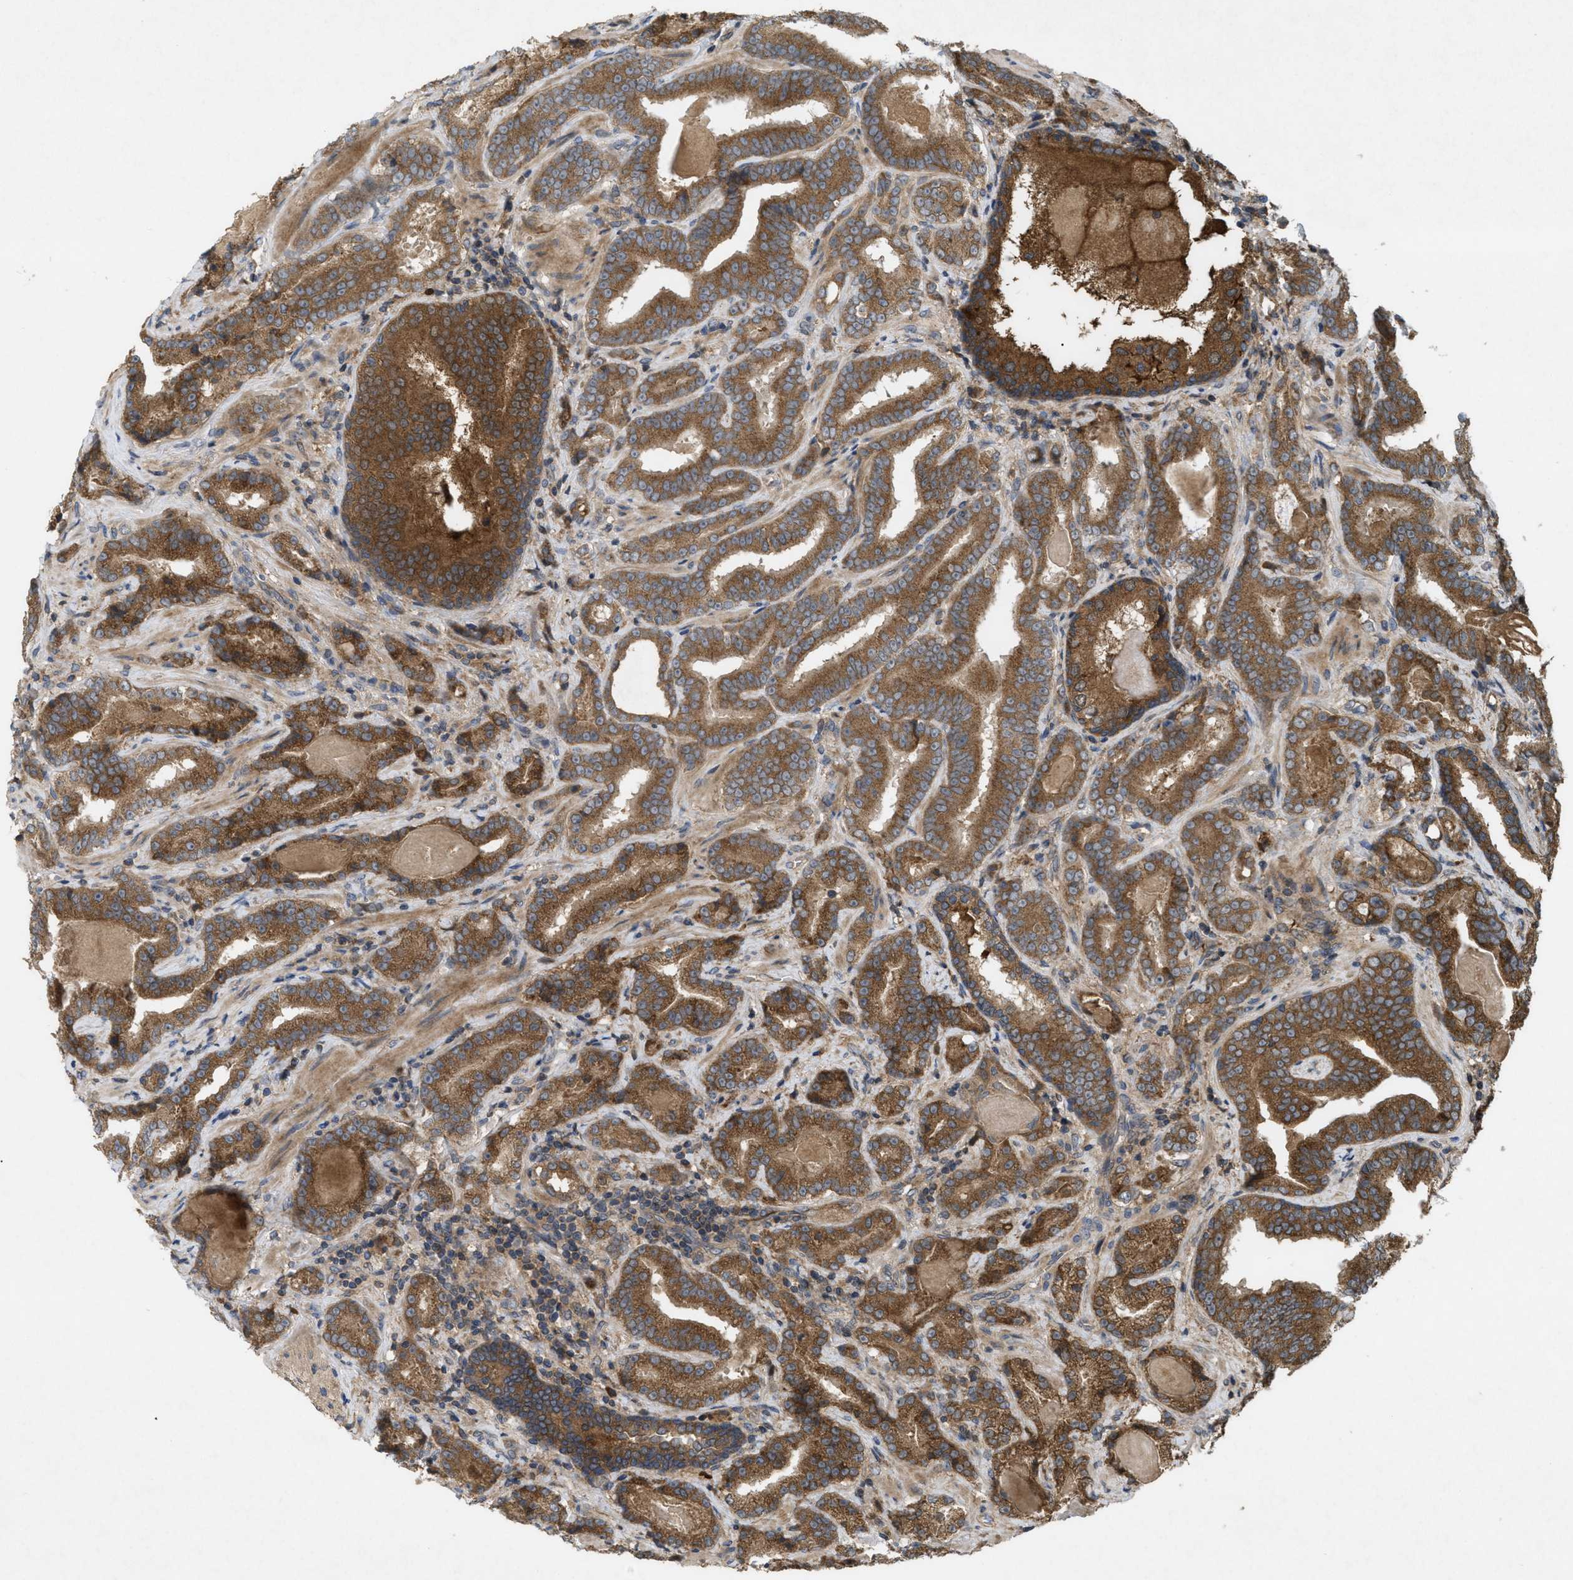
{"staining": {"intensity": "strong", "quantity": ">75%", "location": "cytoplasmic/membranous"}, "tissue": "prostate cancer", "cell_type": "Tumor cells", "image_type": "cancer", "snomed": [{"axis": "morphology", "description": "Adenocarcinoma, Low grade"}, {"axis": "topography", "description": "Prostate"}], "caption": "This histopathology image shows immunohistochemistry staining of human adenocarcinoma (low-grade) (prostate), with high strong cytoplasmic/membranous positivity in about >75% of tumor cells.", "gene": "RAB2A", "patient": {"sex": "male", "age": 60}}